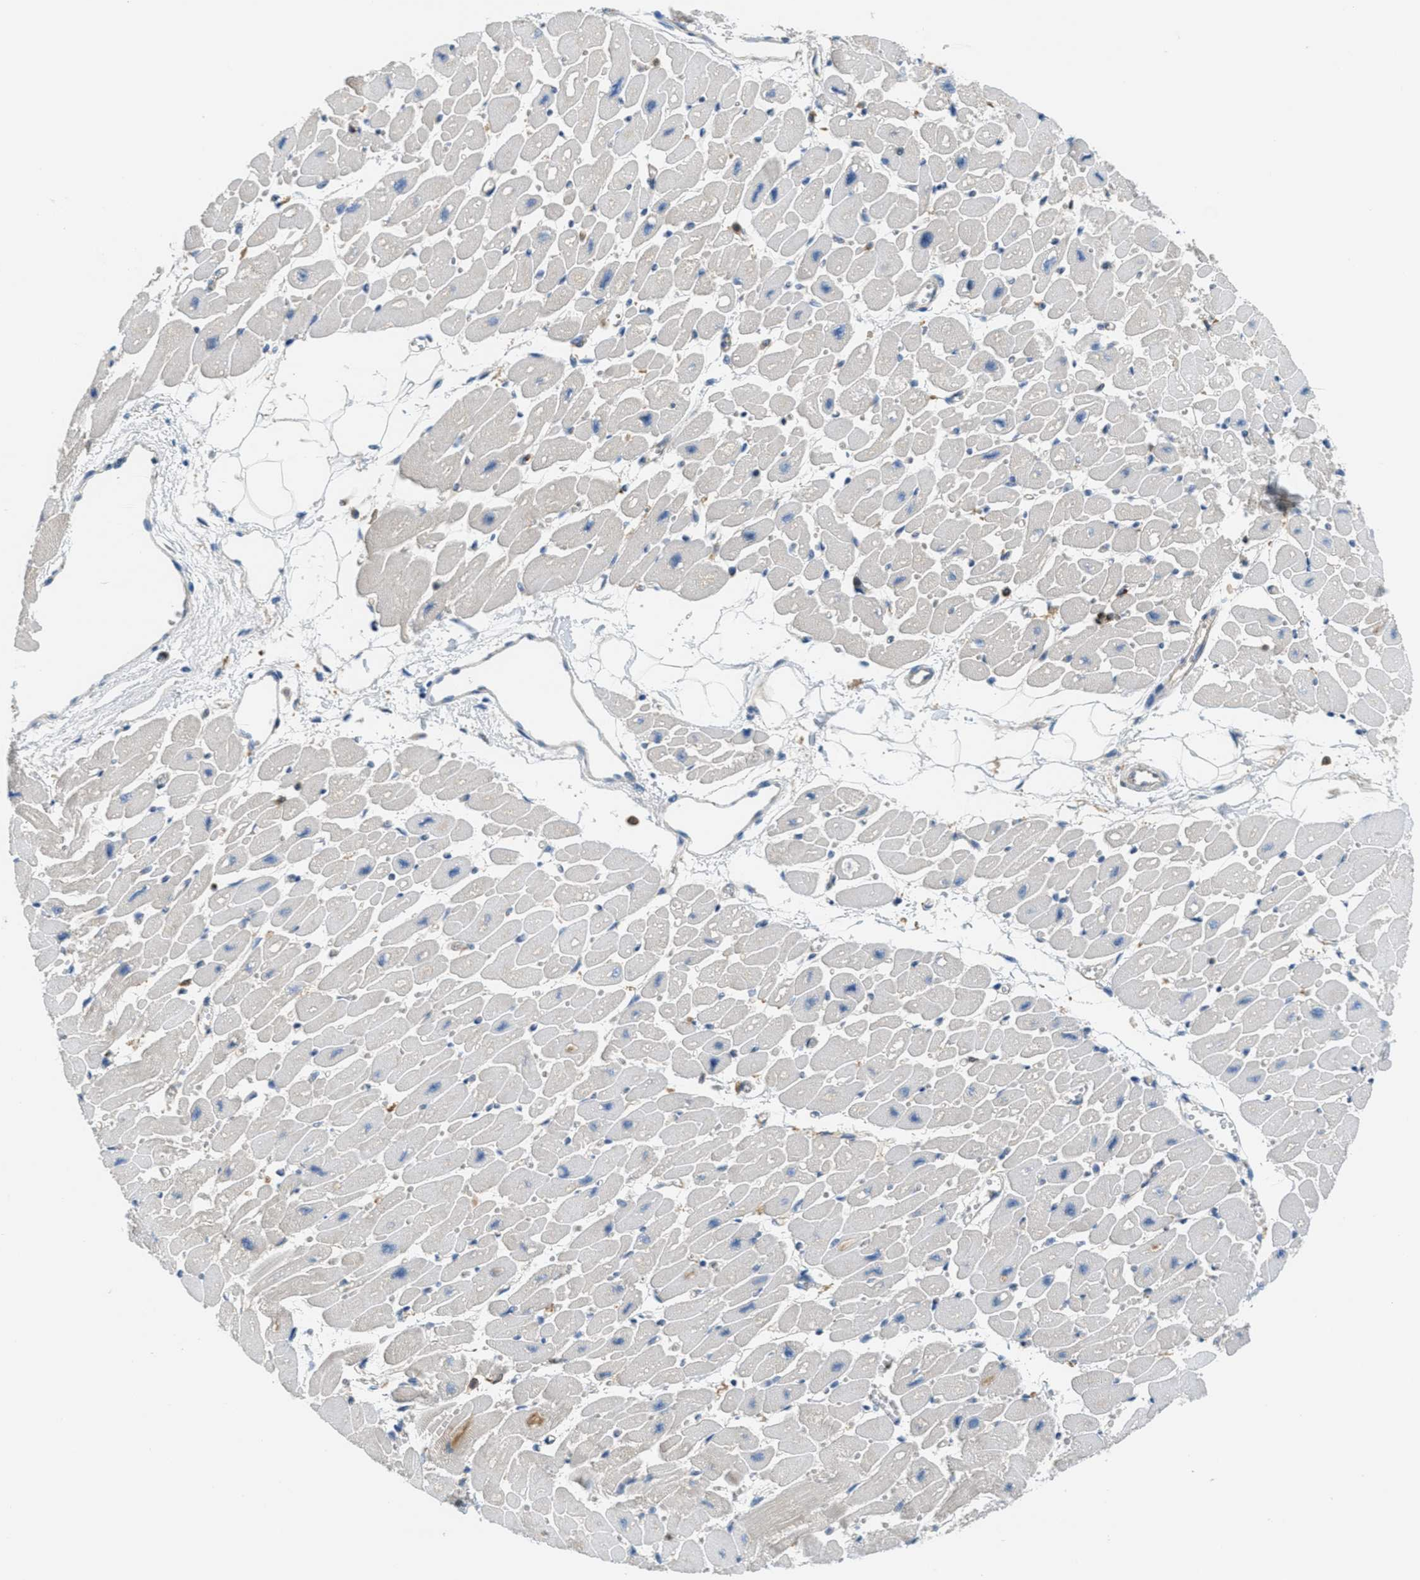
{"staining": {"intensity": "negative", "quantity": "none", "location": "none"}, "tissue": "heart muscle", "cell_type": "Cardiomyocytes", "image_type": "normal", "snomed": [{"axis": "morphology", "description": "Normal tissue, NOS"}, {"axis": "topography", "description": "Heart"}], "caption": "Image shows no significant protein expression in cardiomyocytes of benign heart muscle. Nuclei are stained in blue.", "gene": "GRIK2", "patient": {"sex": "female", "age": 54}}